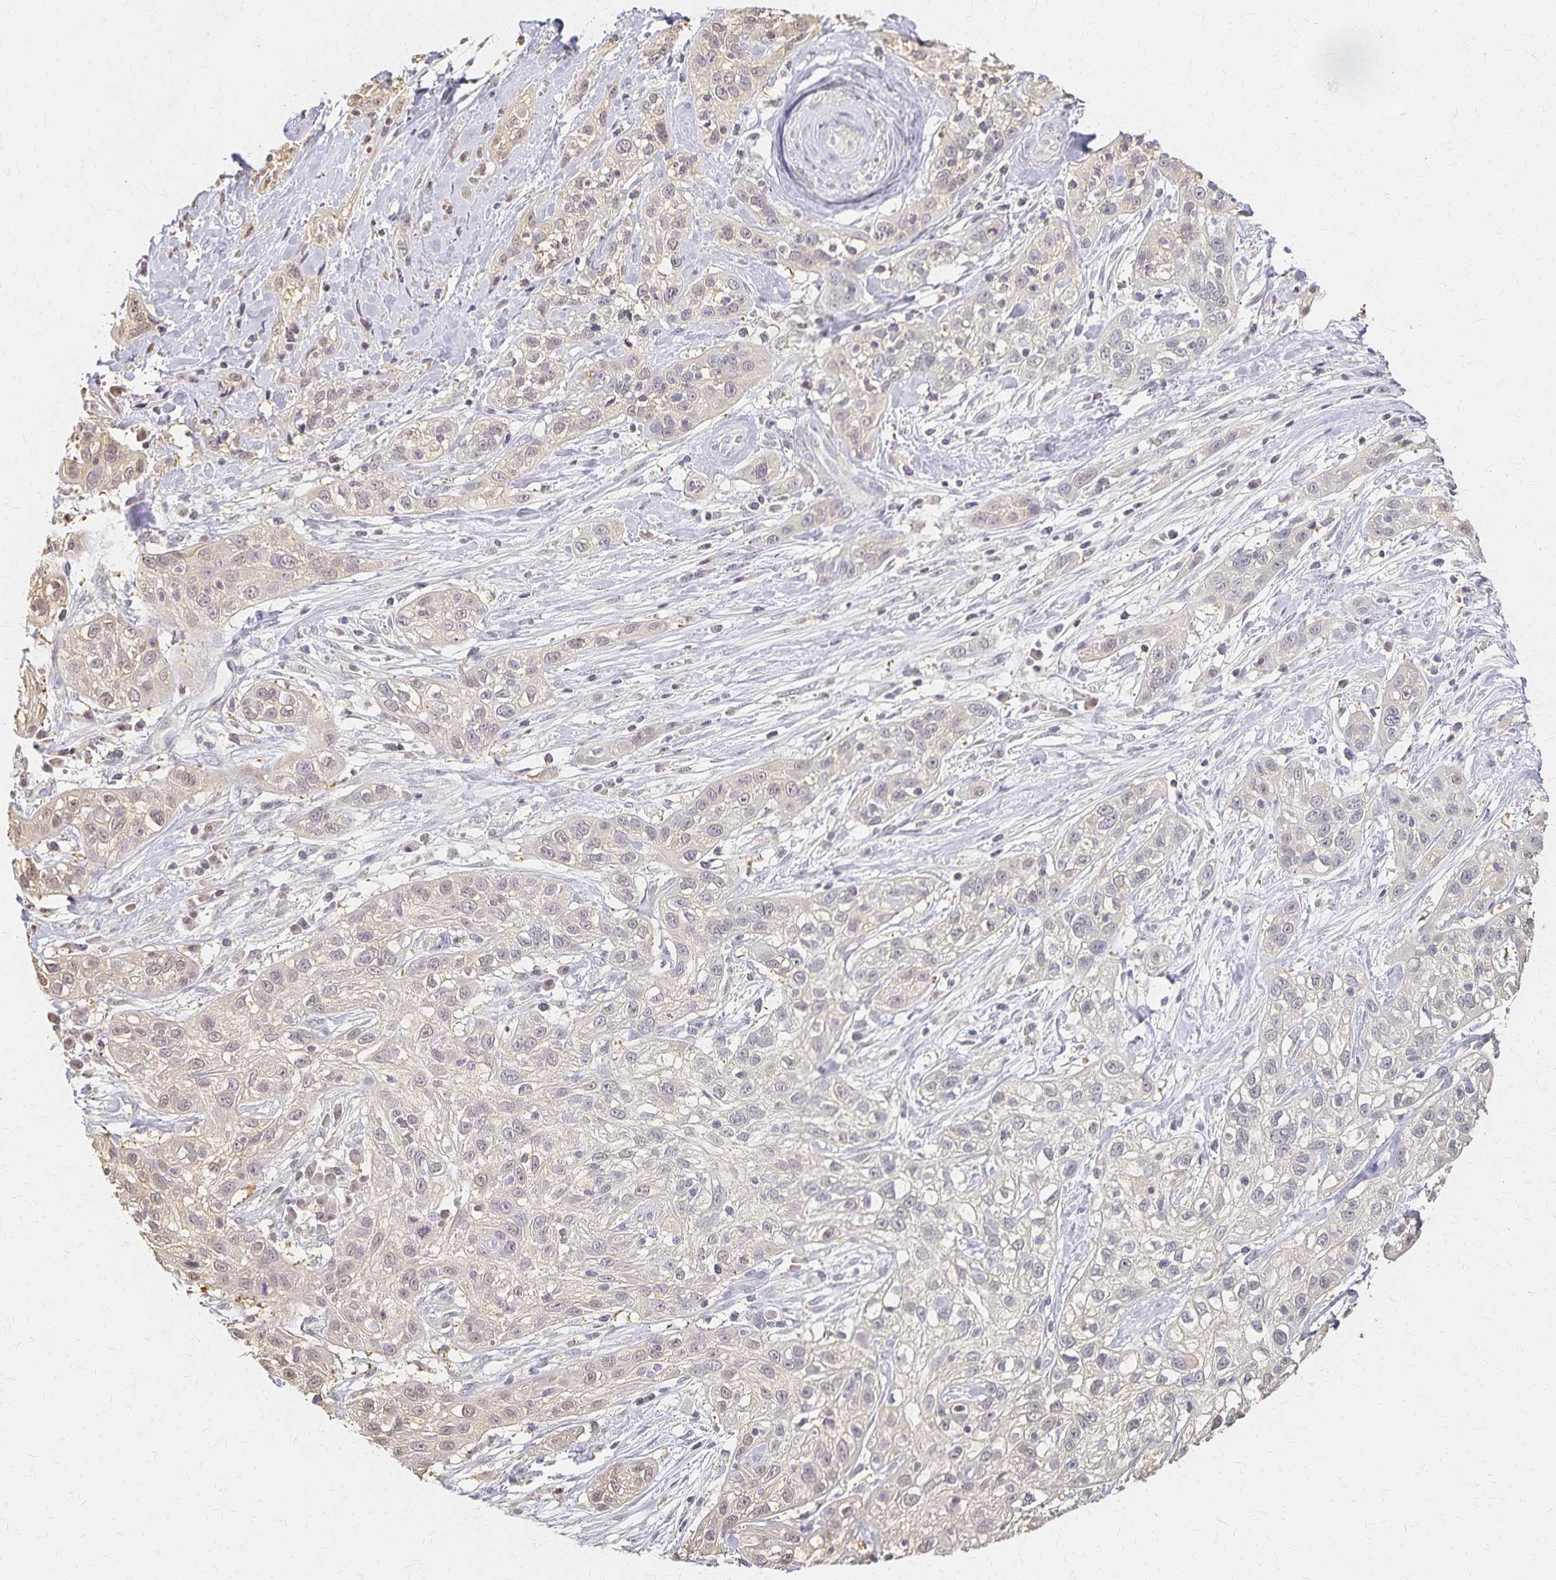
{"staining": {"intensity": "negative", "quantity": "none", "location": "none"}, "tissue": "skin cancer", "cell_type": "Tumor cells", "image_type": "cancer", "snomed": [{"axis": "morphology", "description": "Squamous cell carcinoma, NOS"}, {"axis": "topography", "description": "Skin"}], "caption": "Immunohistochemical staining of skin cancer reveals no significant expression in tumor cells. (Brightfield microscopy of DAB immunohistochemistry at high magnification).", "gene": "AZGP1", "patient": {"sex": "male", "age": 82}}